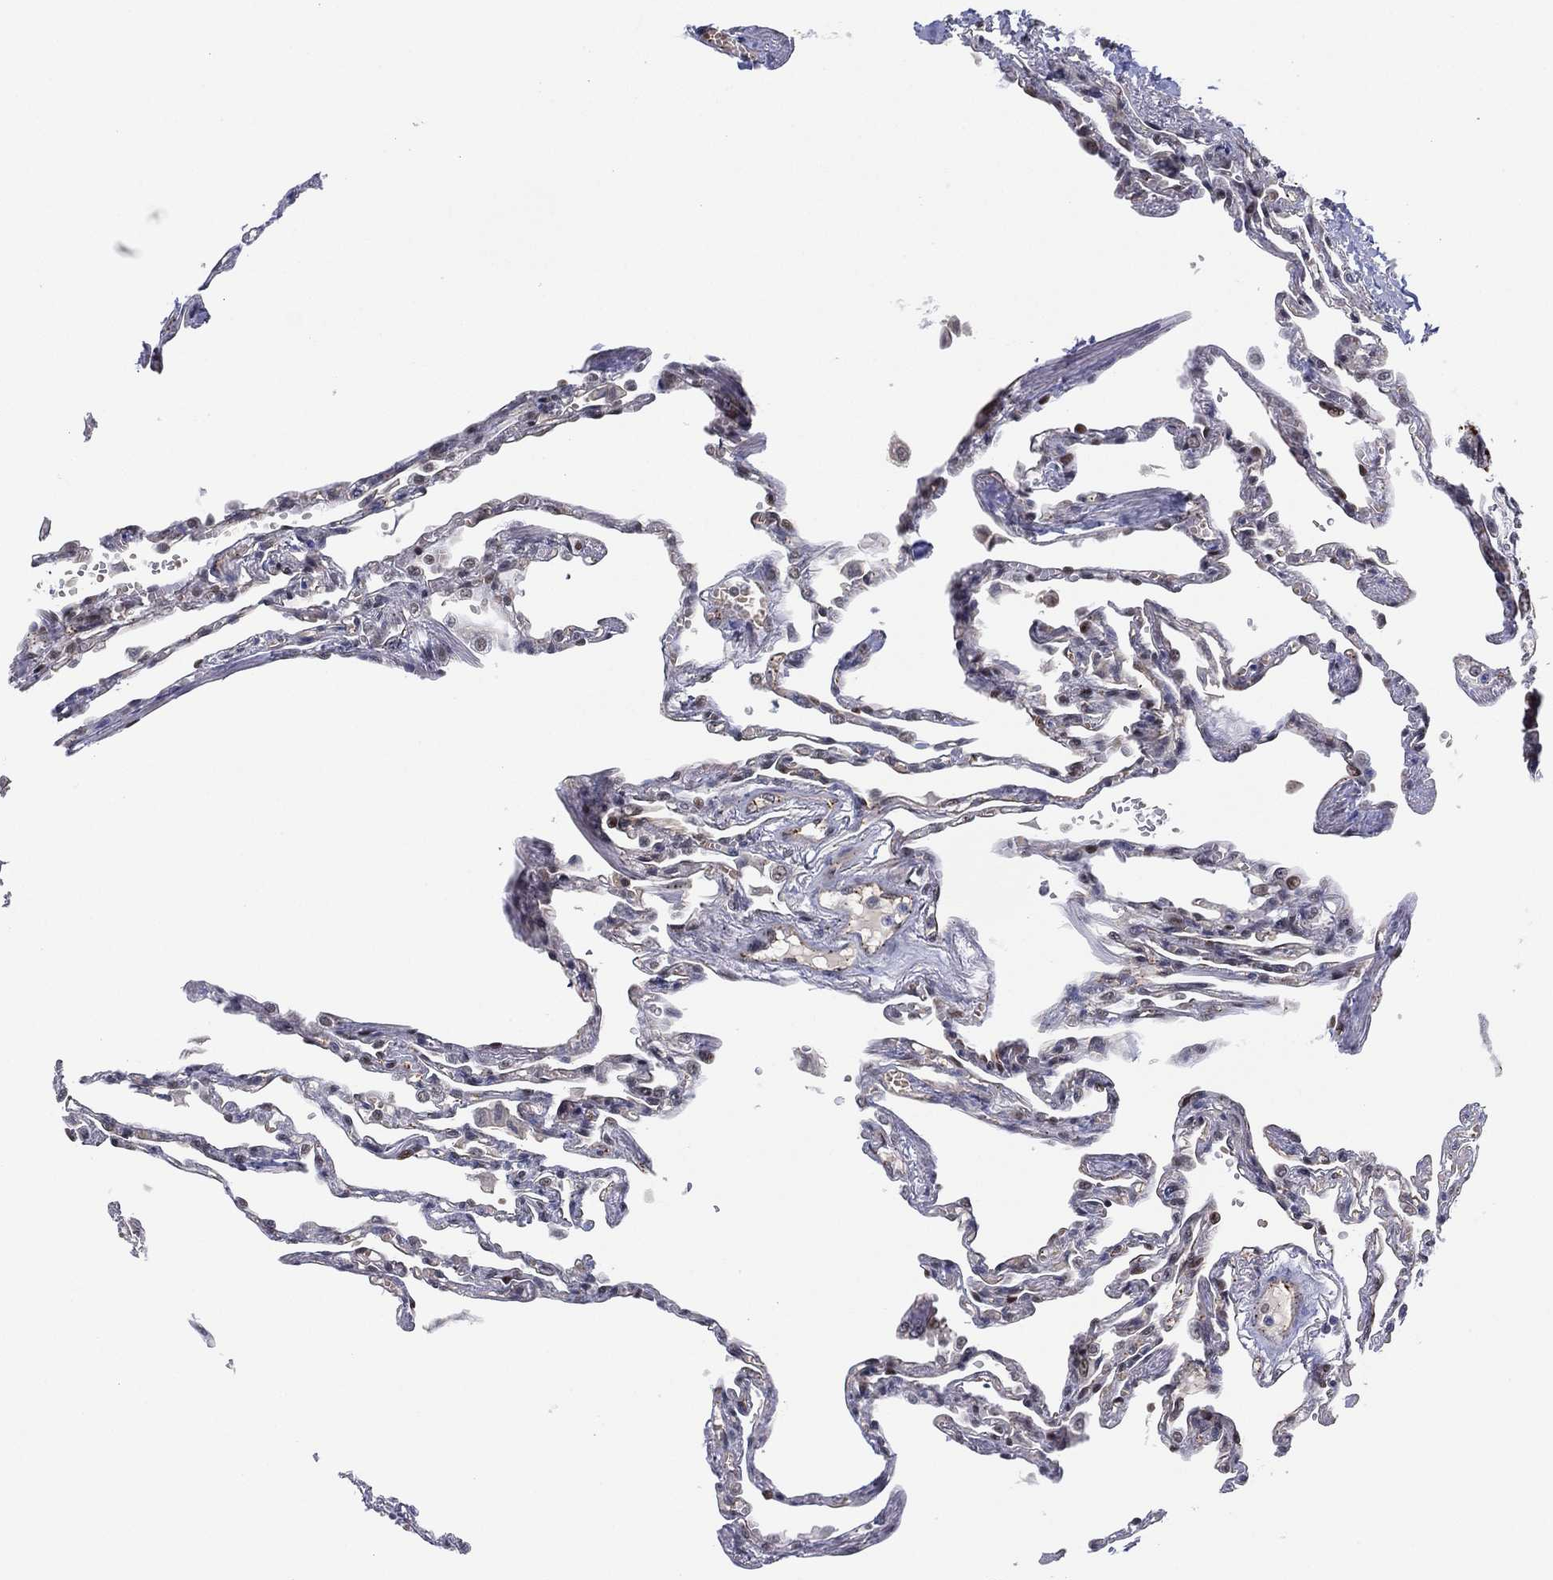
{"staining": {"intensity": "weak", "quantity": "25%-75%", "location": "nuclear"}, "tissue": "lung", "cell_type": "Alveolar cells", "image_type": "normal", "snomed": [{"axis": "morphology", "description": "Normal tissue, NOS"}, {"axis": "topography", "description": "Lung"}], "caption": "High-power microscopy captured an IHC histopathology image of normal lung, revealing weak nuclear expression in about 25%-75% of alveolar cells.", "gene": "GSE1", "patient": {"sex": "male", "age": 78}}